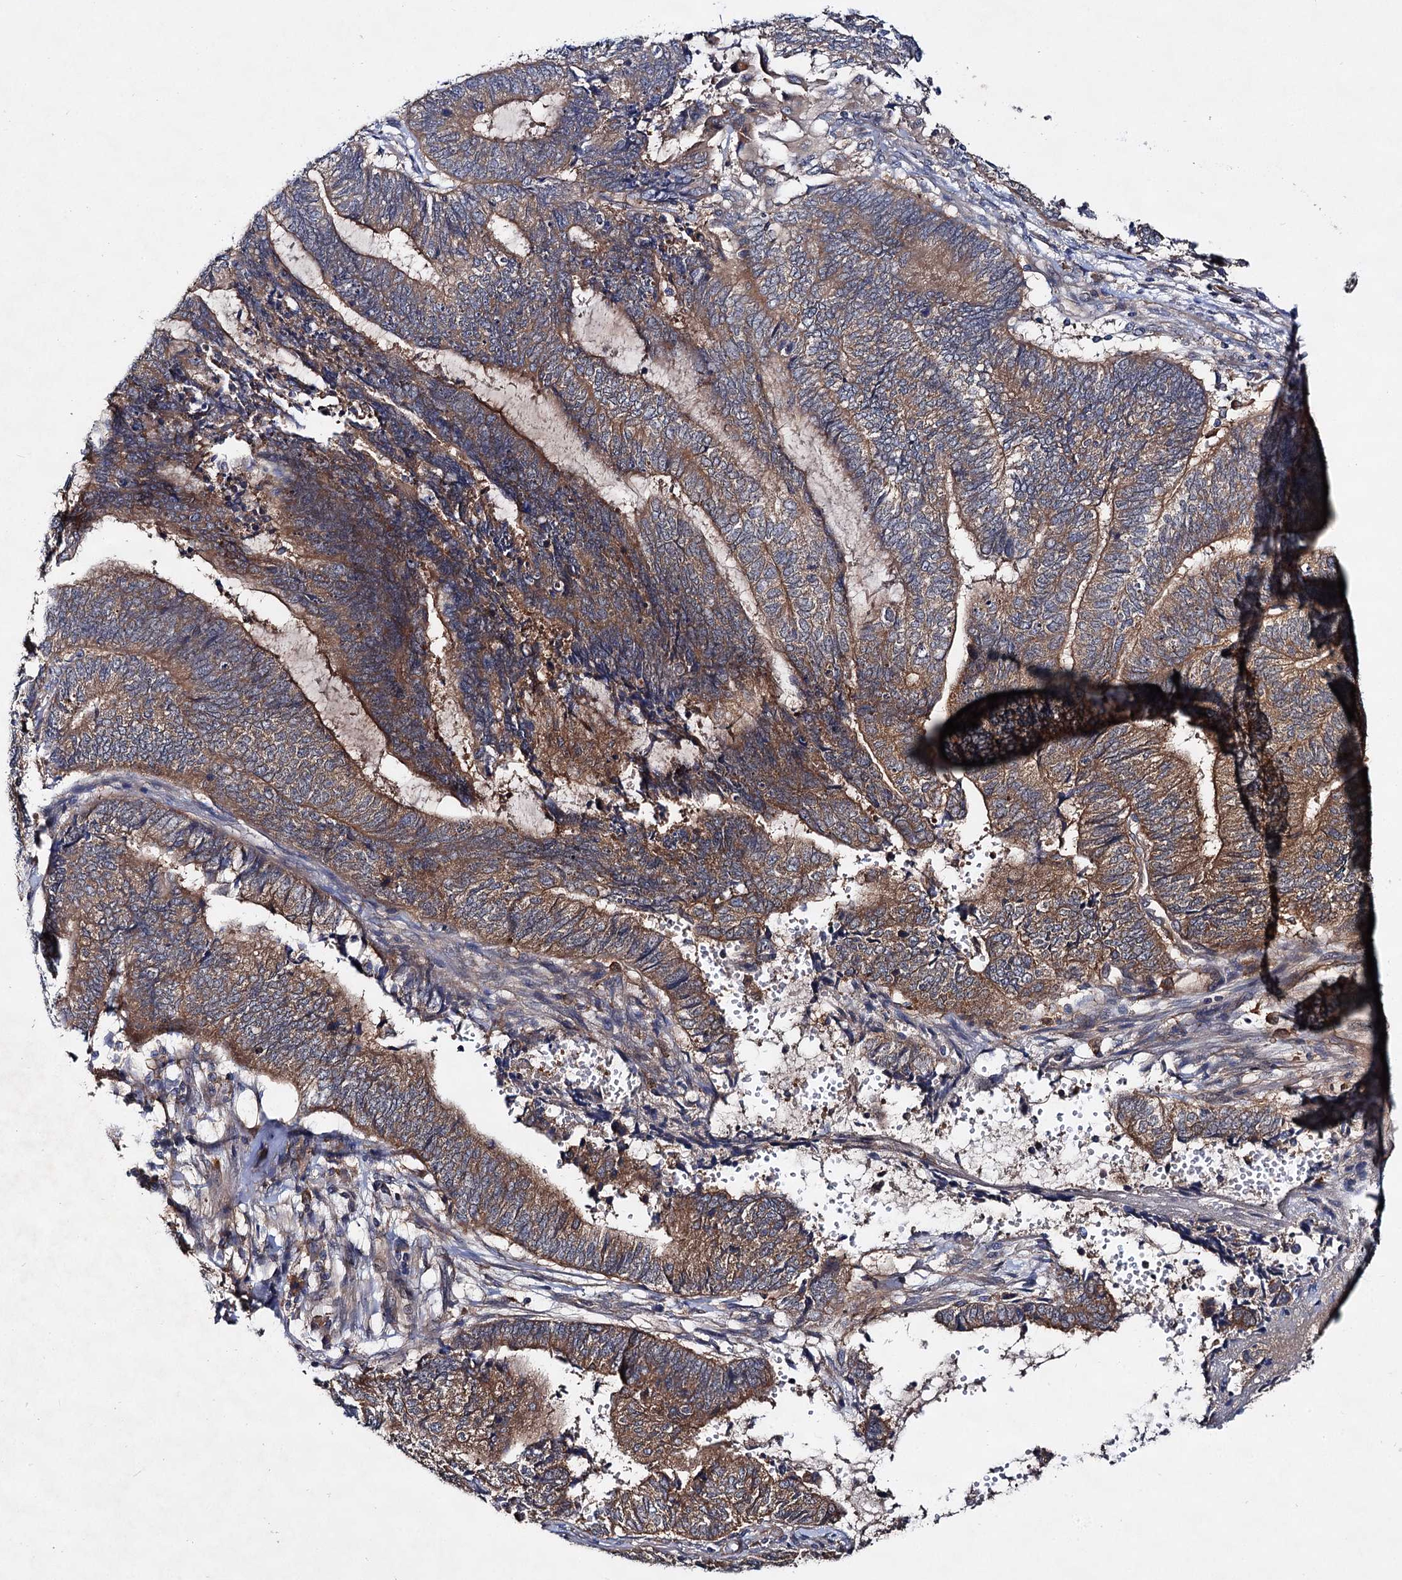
{"staining": {"intensity": "moderate", "quantity": "25%-75%", "location": "cytoplasmic/membranous"}, "tissue": "endometrial cancer", "cell_type": "Tumor cells", "image_type": "cancer", "snomed": [{"axis": "morphology", "description": "Adenocarcinoma, NOS"}, {"axis": "topography", "description": "Uterus"}, {"axis": "topography", "description": "Endometrium"}], "caption": "IHC staining of endometrial adenocarcinoma, which reveals medium levels of moderate cytoplasmic/membranous staining in approximately 25%-75% of tumor cells indicating moderate cytoplasmic/membranous protein positivity. The staining was performed using DAB (3,3'-diaminobenzidine) (brown) for protein detection and nuclei were counterstained in hematoxylin (blue).", "gene": "VPS29", "patient": {"sex": "female", "age": 70}}